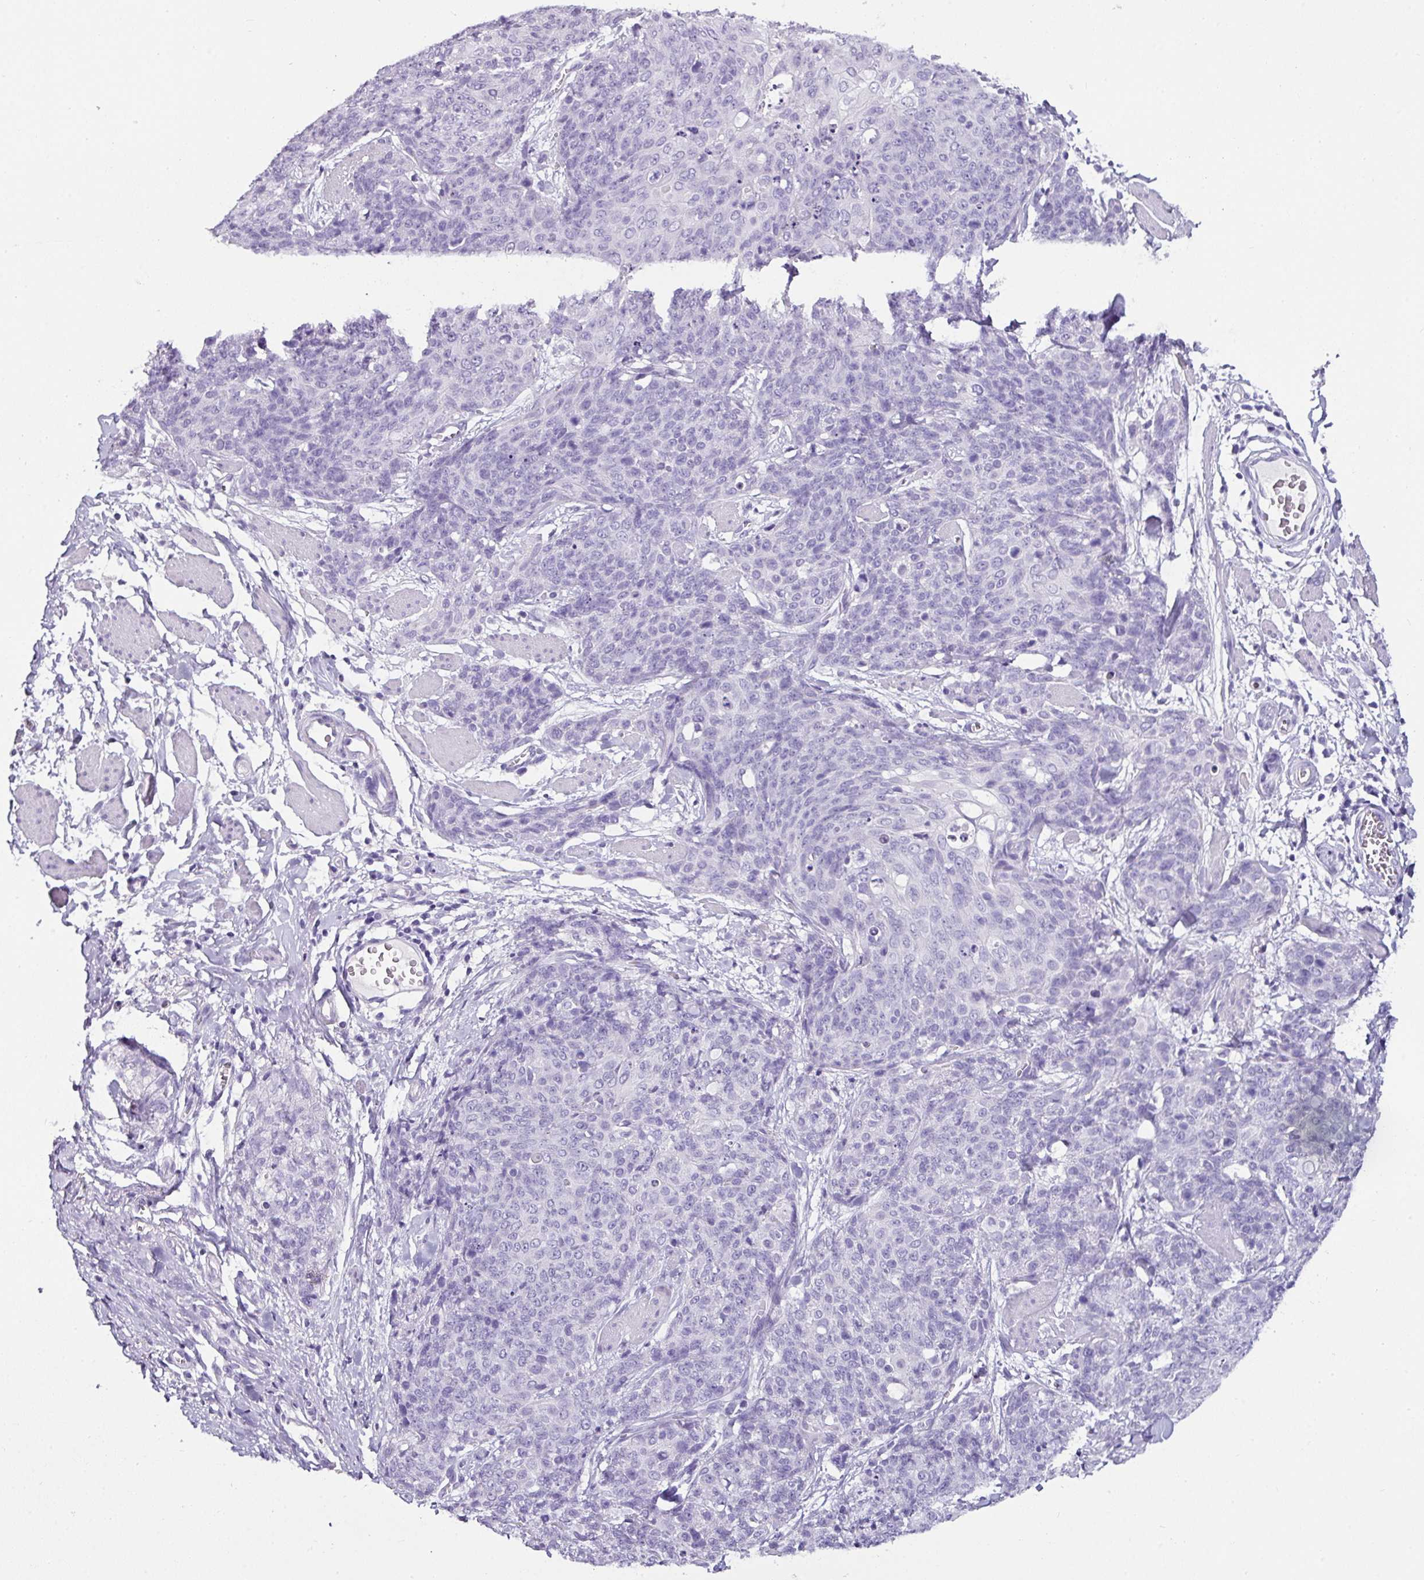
{"staining": {"intensity": "negative", "quantity": "none", "location": "none"}, "tissue": "skin cancer", "cell_type": "Tumor cells", "image_type": "cancer", "snomed": [{"axis": "morphology", "description": "Squamous cell carcinoma, NOS"}, {"axis": "topography", "description": "Skin"}, {"axis": "topography", "description": "Vulva"}], "caption": "Human skin cancer stained for a protein using immunohistochemistry displays no positivity in tumor cells.", "gene": "NAPSA", "patient": {"sex": "female", "age": 85}}